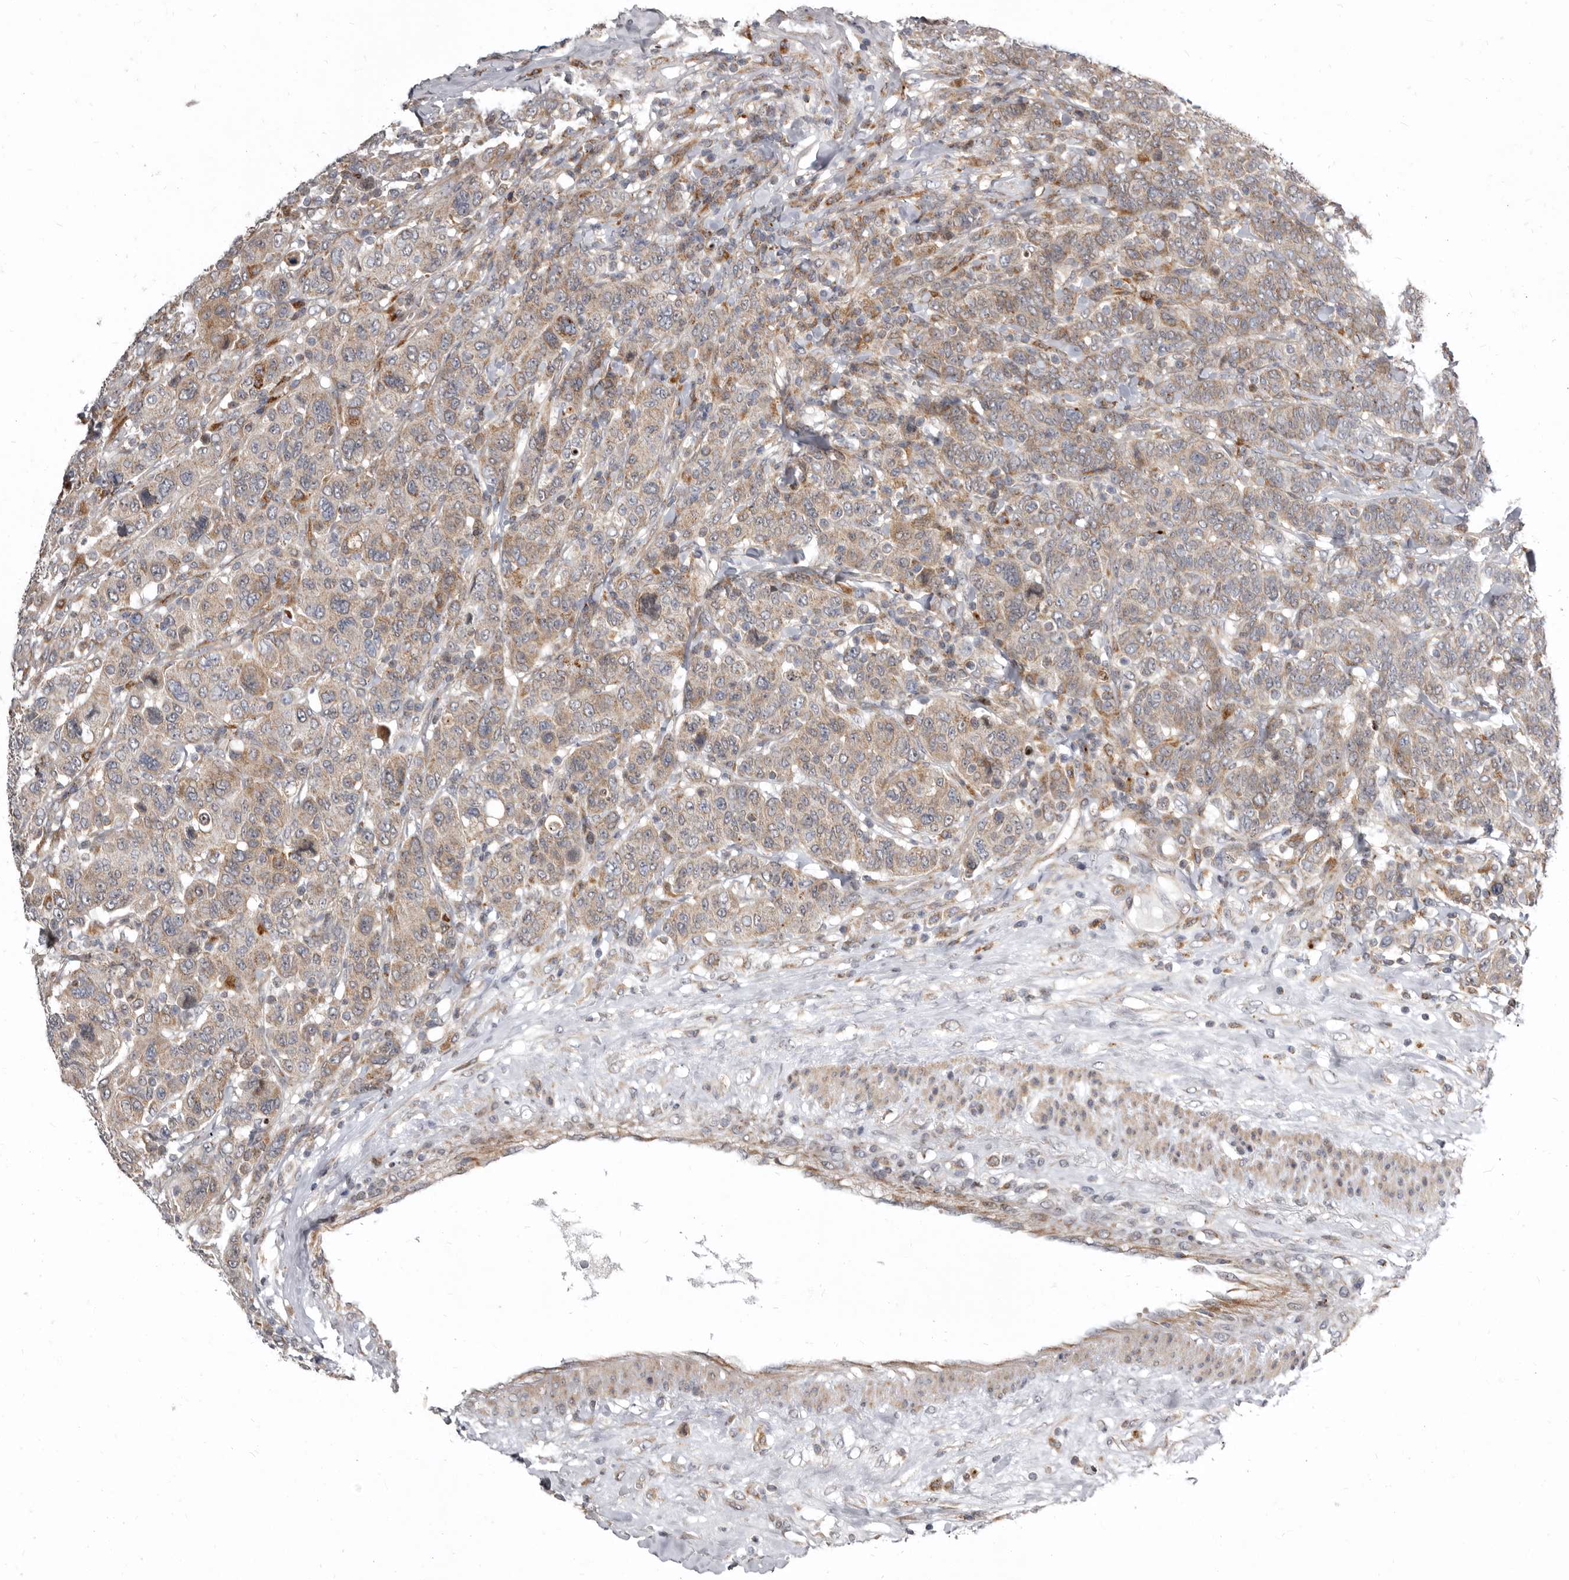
{"staining": {"intensity": "weak", "quantity": ">75%", "location": "cytoplasmic/membranous"}, "tissue": "breast cancer", "cell_type": "Tumor cells", "image_type": "cancer", "snomed": [{"axis": "morphology", "description": "Duct carcinoma"}, {"axis": "topography", "description": "Breast"}], "caption": "Breast intraductal carcinoma stained with immunohistochemistry reveals weak cytoplasmic/membranous staining in approximately >75% of tumor cells.", "gene": "SMC4", "patient": {"sex": "female", "age": 37}}